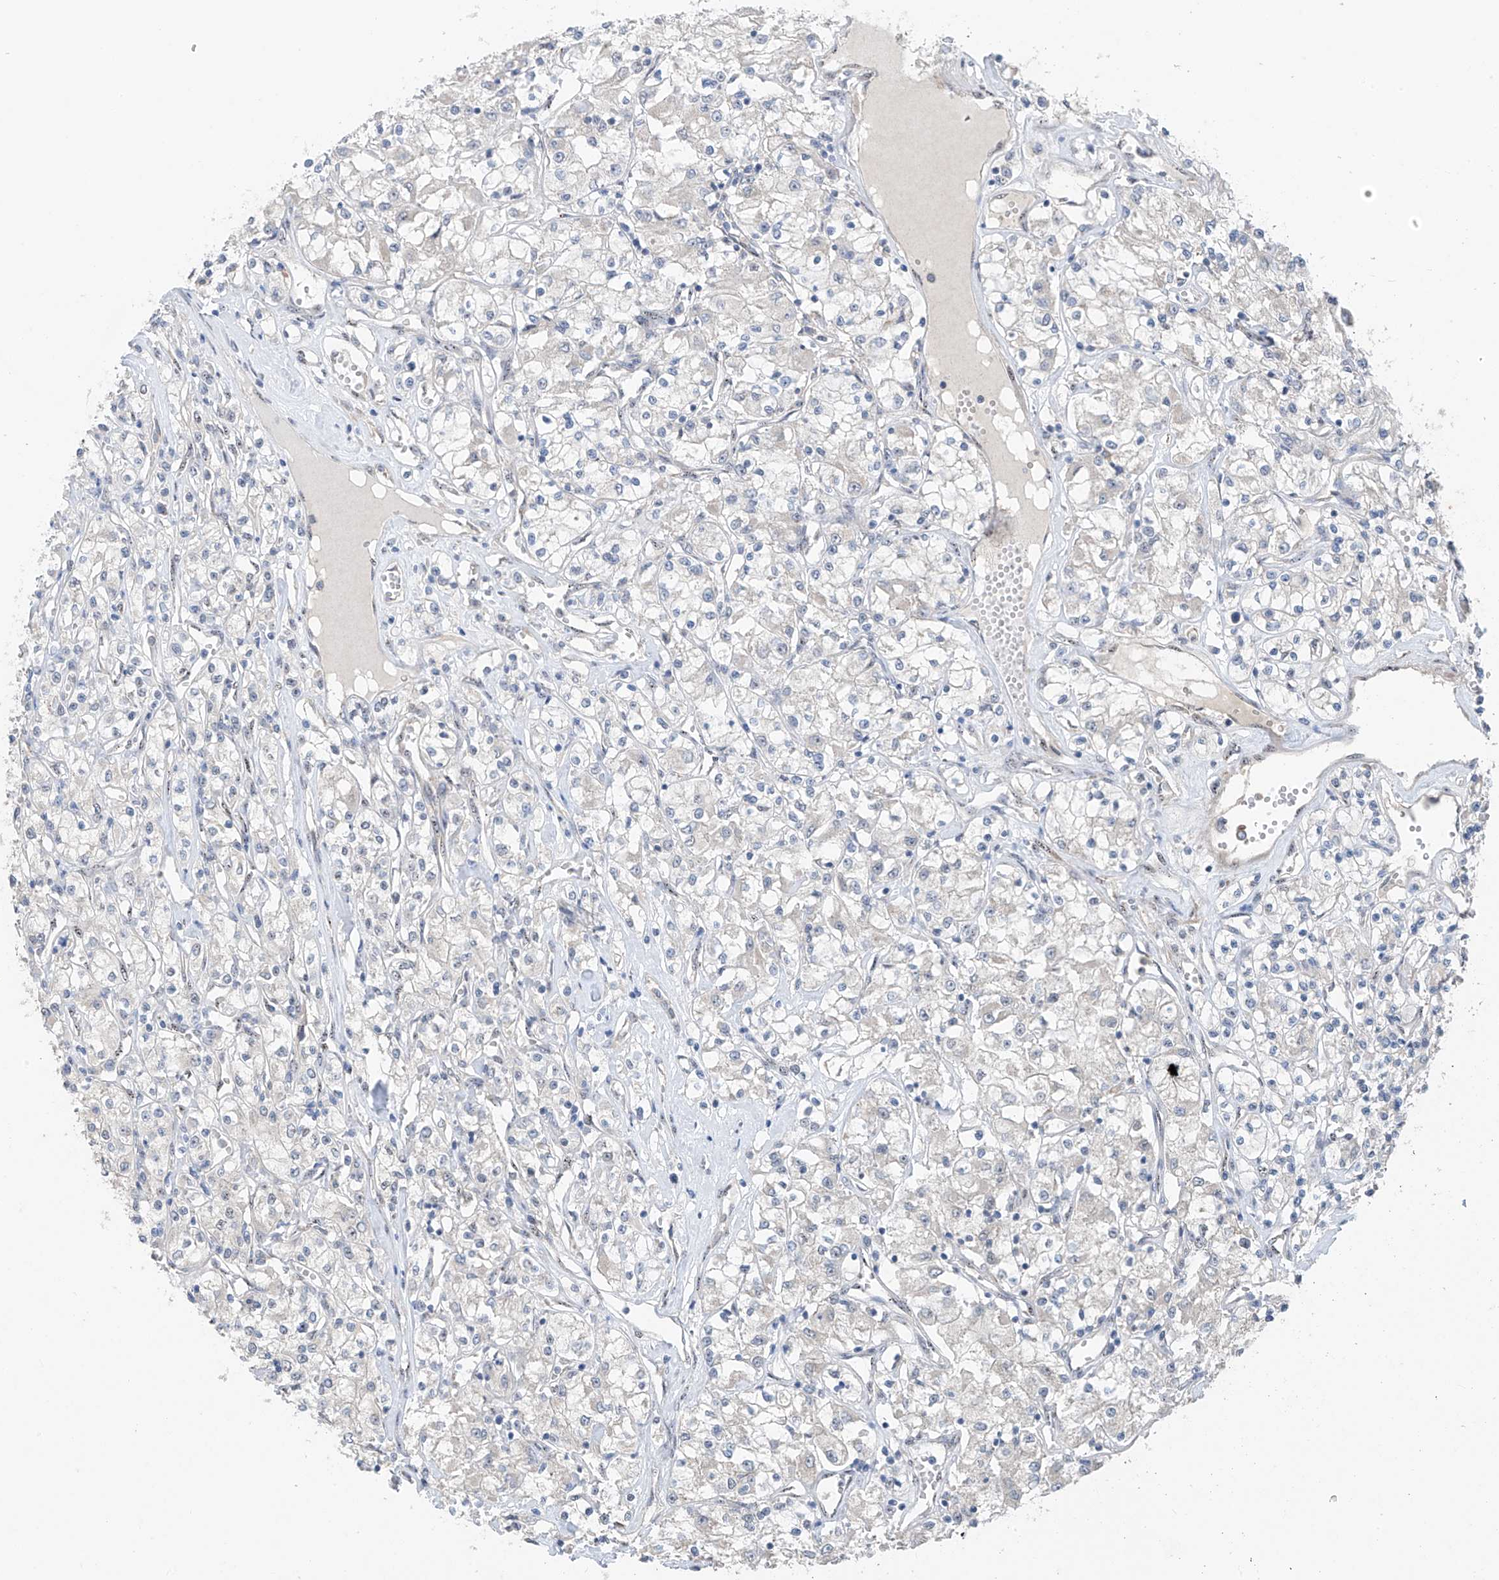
{"staining": {"intensity": "negative", "quantity": "none", "location": "none"}, "tissue": "renal cancer", "cell_type": "Tumor cells", "image_type": "cancer", "snomed": [{"axis": "morphology", "description": "Adenocarcinoma, NOS"}, {"axis": "topography", "description": "Kidney"}], "caption": "Renal cancer (adenocarcinoma) stained for a protein using IHC shows no expression tumor cells.", "gene": "RPL4", "patient": {"sex": "female", "age": 59}}